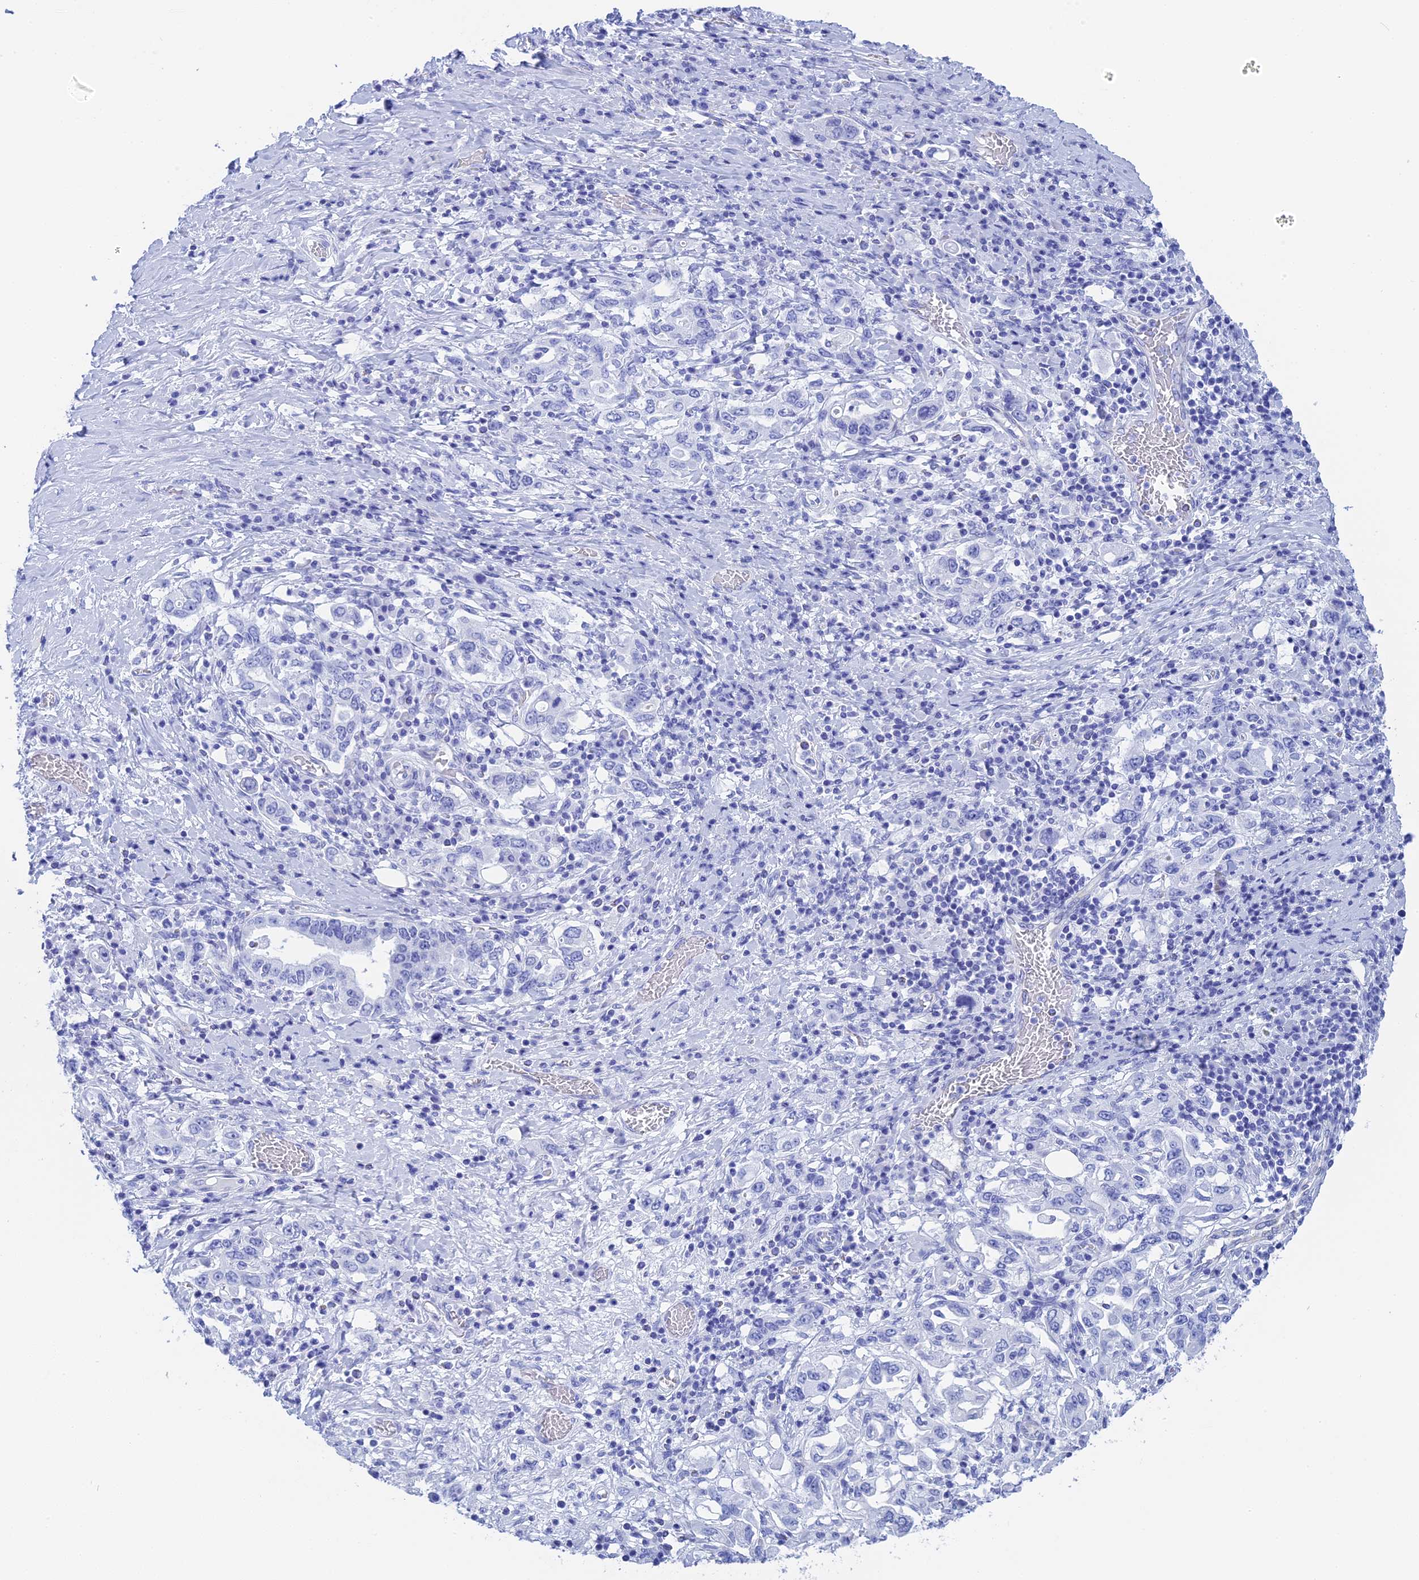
{"staining": {"intensity": "negative", "quantity": "none", "location": "none"}, "tissue": "stomach cancer", "cell_type": "Tumor cells", "image_type": "cancer", "snomed": [{"axis": "morphology", "description": "Adenocarcinoma, NOS"}, {"axis": "topography", "description": "Stomach, upper"}, {"axis": "topography", "description": "Stomach"}], "caption": "This histopathology image is of stomach adenocarcinoma stained with IHC to label a protein in brown with the nuclei are counter-stained blue. There is no expression in tumor cells.", "gene": "TEX101", "patient": {"sex": "male", "age": 62}}